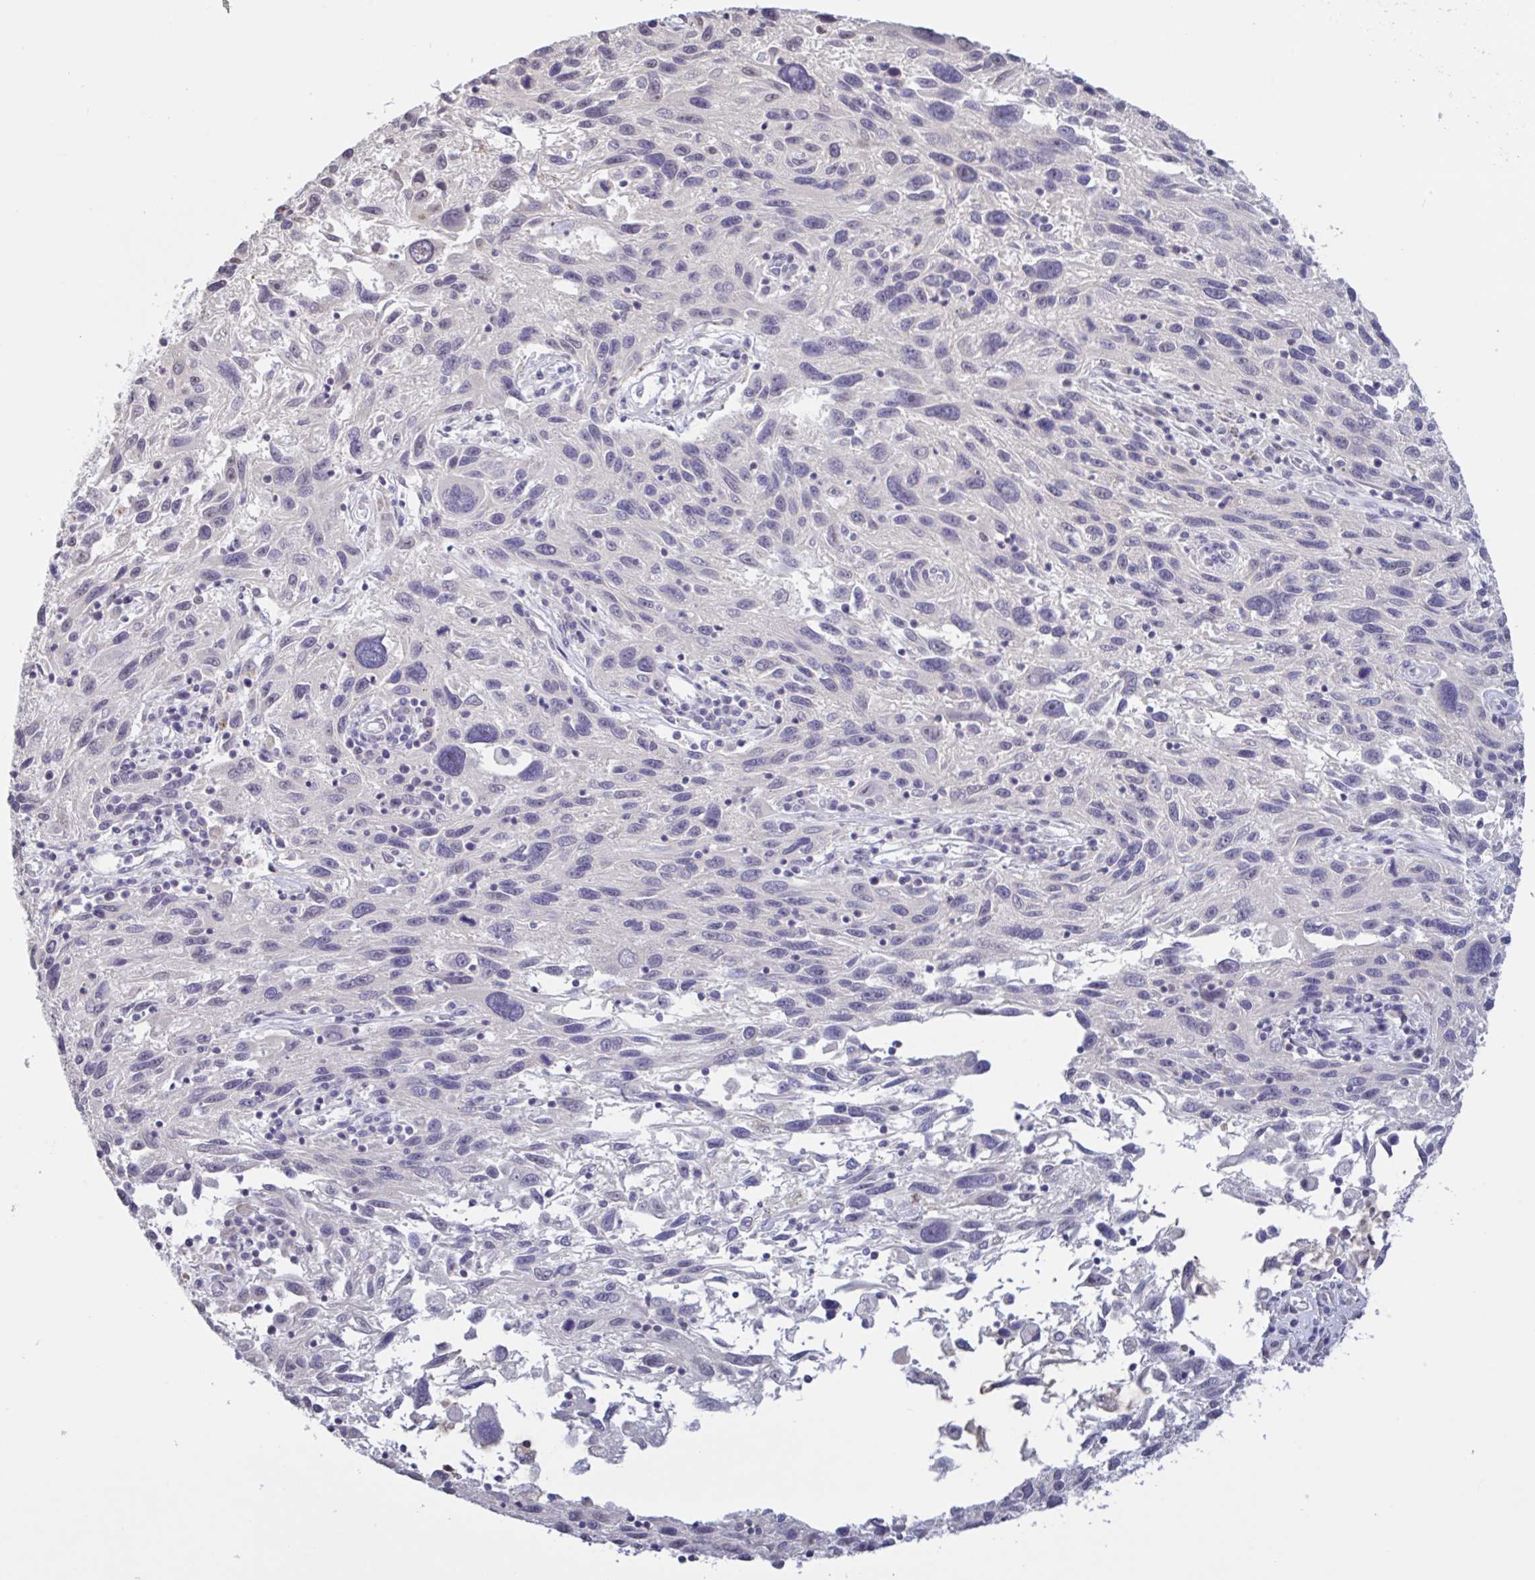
{"staining": {"intensity": "weak", "quantity": "<25%", "location": "nuclear"}, "tissue": "melanoma", "cell_type": "Tumor cells", "image_type": "cancer", "snomed": [{"axis": "morphology", "description": "Malignant melanoma, NOS"}, {"axis": "topography", "description": "Skin"}], "caption": "Immunohistochemical staining of human malignant melanoma exhibits no significant expression in tumor cells. (DAB immunohistochemistry (IHC) visualized using brightfield microscopy, high magnification).", "gene": "HYPK", "patient": {"sex": "male", "age": 53}}